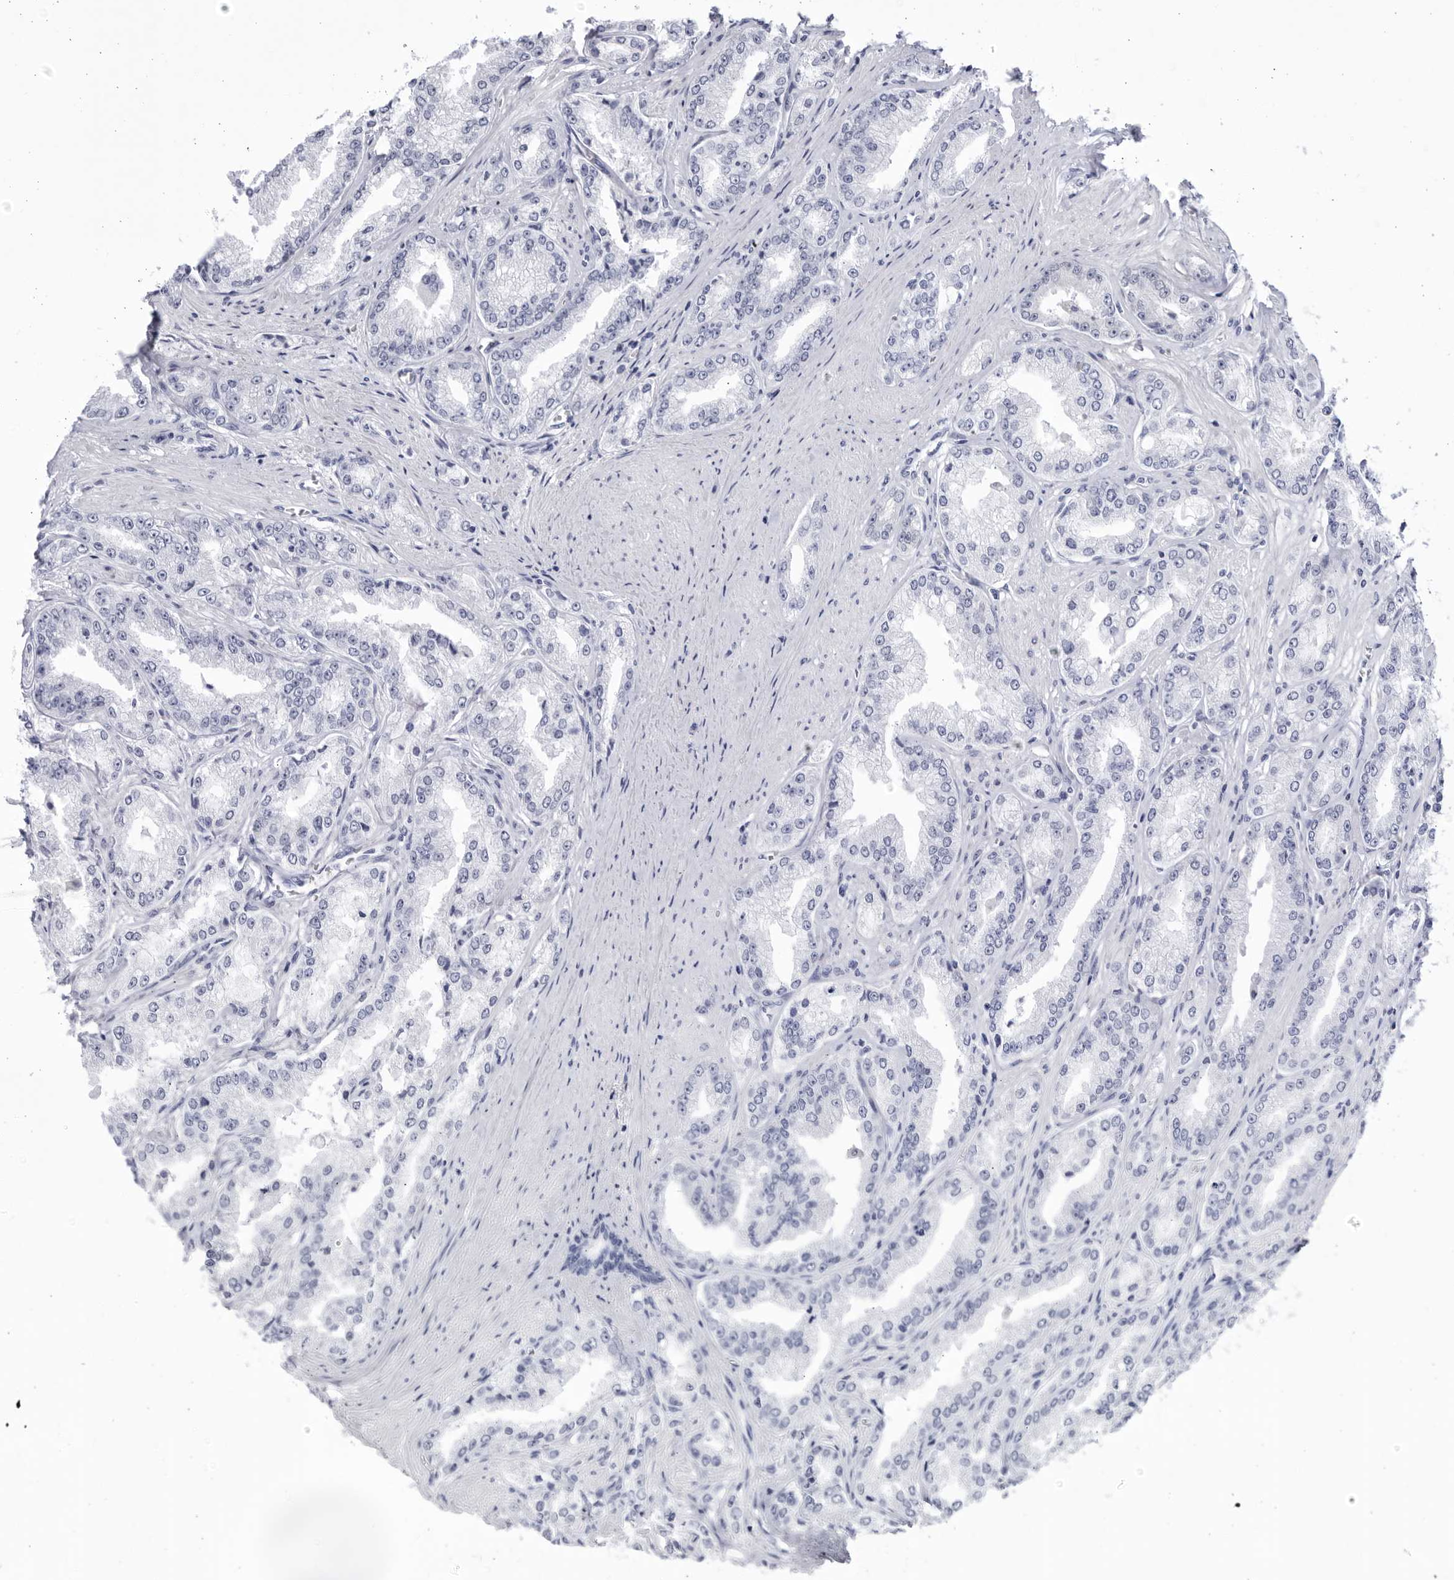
{"staining": {"intensity": "negative", "quantity": "none", "location": "none"}, "tissue": "prostate cancer", "cell_type": "Tumor cells", "image_type": "cancer", "snomed": [{"axis": "morphology", "description": "Adenocarcinoma, High grade"}, {"axis": "topography", "description": "Prostate"}], "caption": "Protein analysis of prostate adenocarcinoma (high-grade) displays no significant staining in tumor cells.", "gene": "CCDC181", "patient": {"sex": "male", "age": 71}}